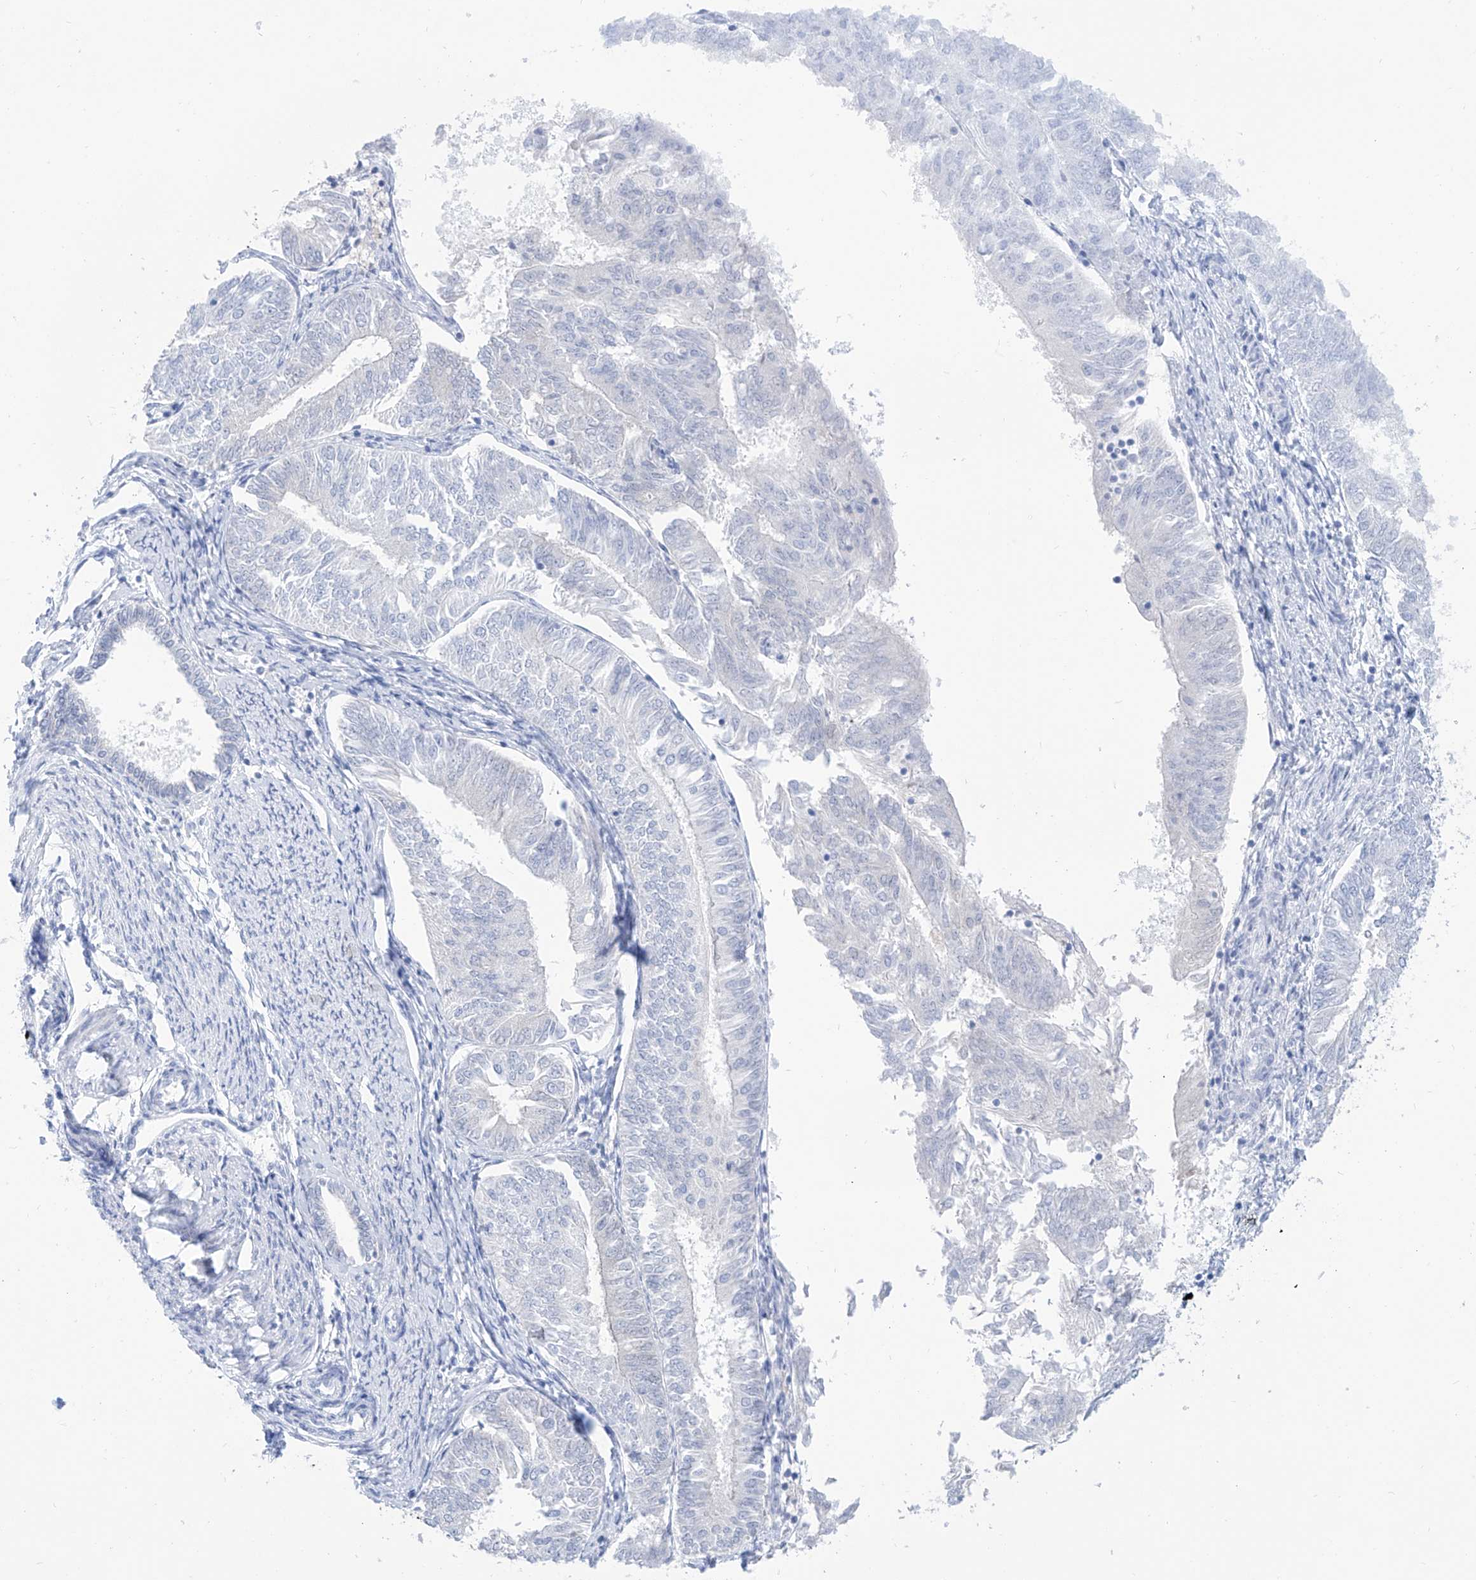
{"staining": {"intensity": "negative", "quantity": "none", "location": "none"}, "tissue": "endometrial cancer", "cell_type": "Tumor cells", "image_type": "cancer", "snomed": [{"axis": "morphology", "description": "Adenocarcinoma, NOS"}, {"axis": "topography", "description": "Endometrium"}], "caption": "A histopathology image of human endometrial cancer is negative for staining in tumor cells.", "gene": "PDXK", "patient": {"sex": "female", "age": 58}}